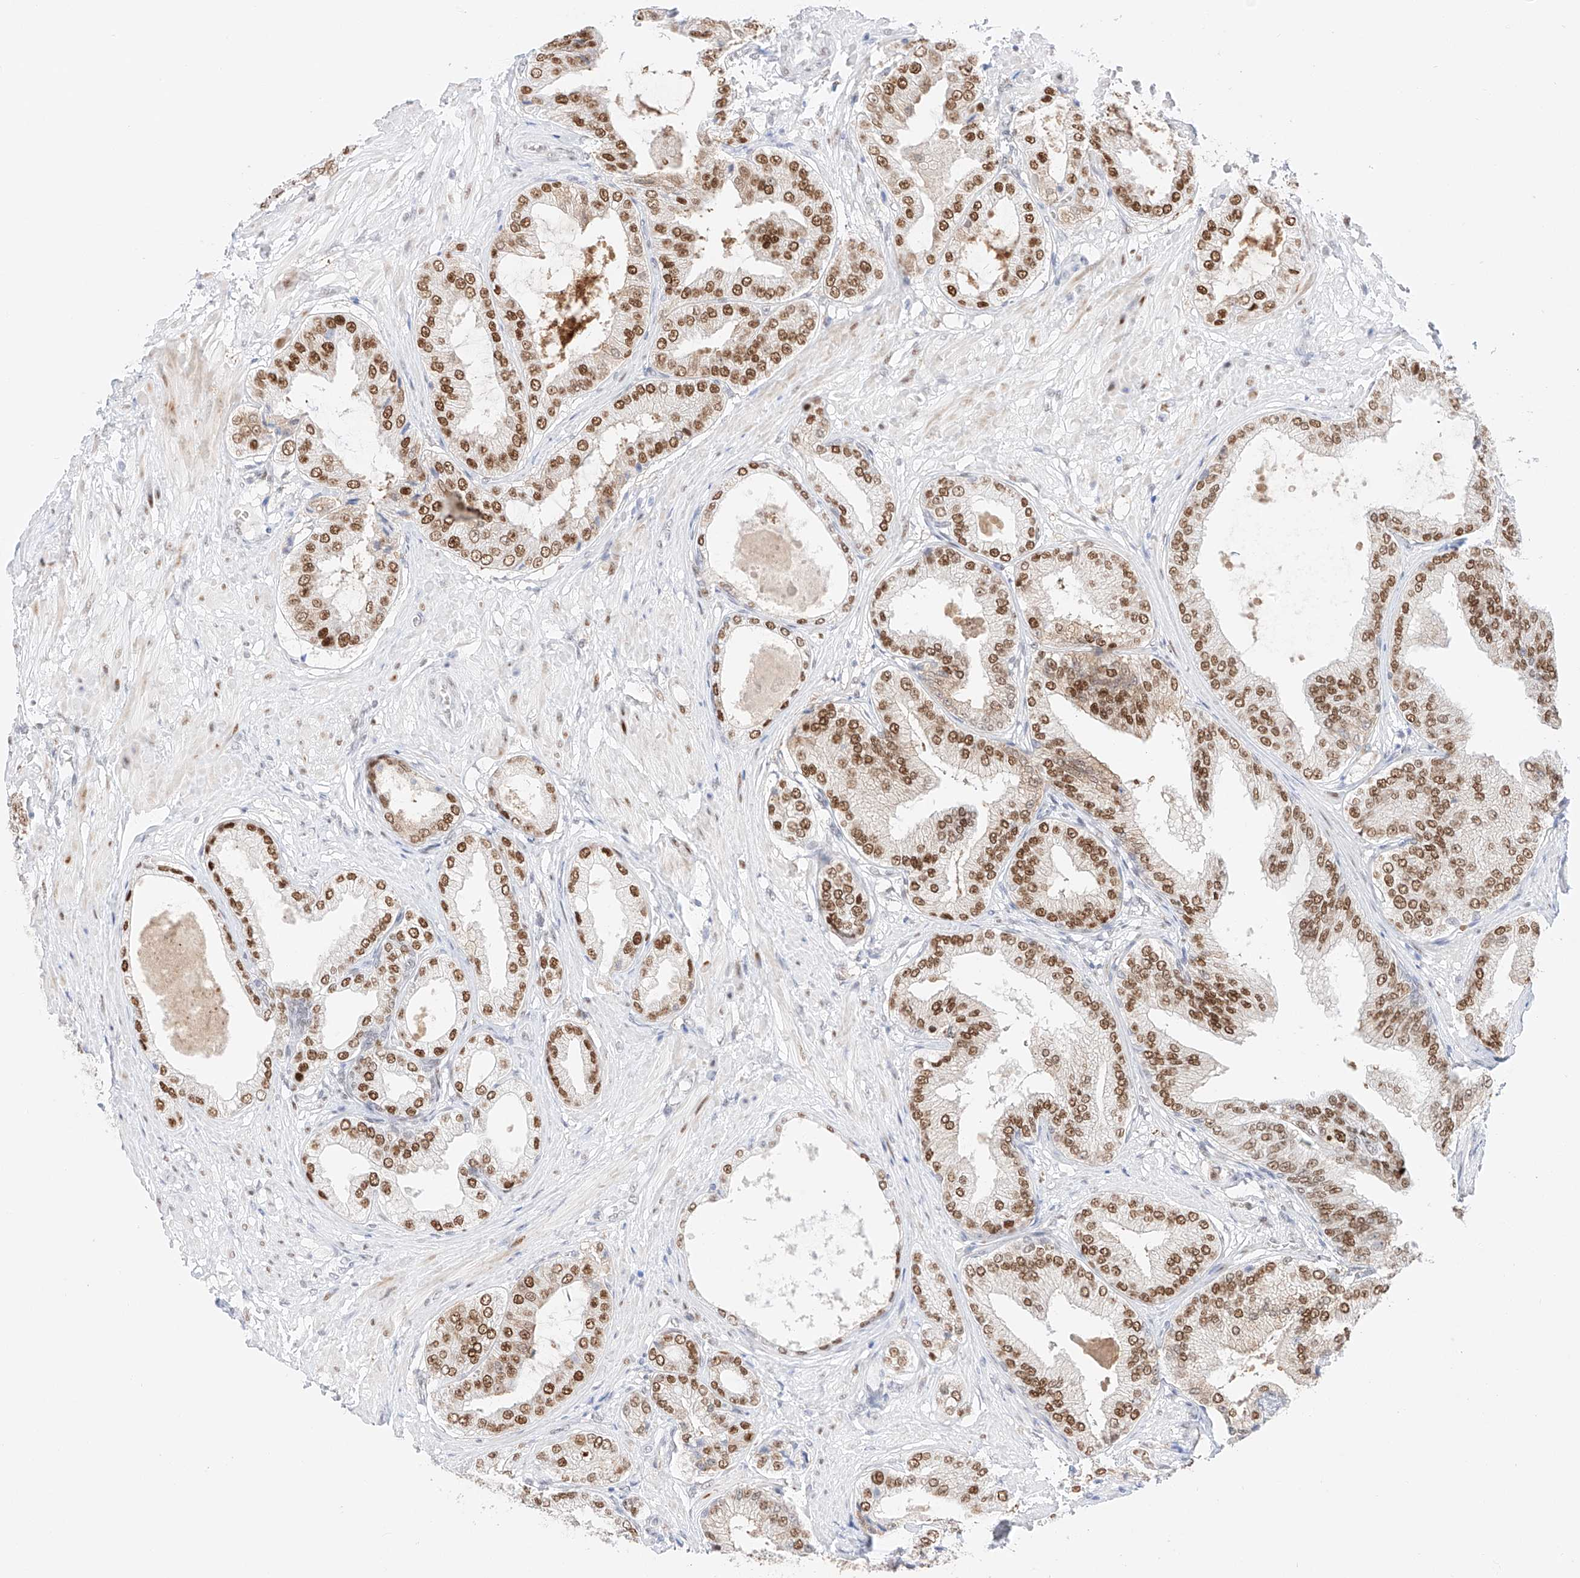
{"staining": {"intensity": "strong", "quantity": ">75%", "location": "nuclear"}, "tissue": "prostate cancer", "cell_type": "Tumor cells", "image_type": "cancer", "snomed": [{"axis": "morphology", "description": "Adenocarcinoma, Low grade"}, {"axis": "topography", "description": "Prostate"}], "caption": "Protein analysis of prostate cancer (low-grade adenocarcinoma) tissue displays strong nuclear positivity in about >75% of tumor cells.", "gene": "APIP", "patient": {"sex": "male", "age": 63}}